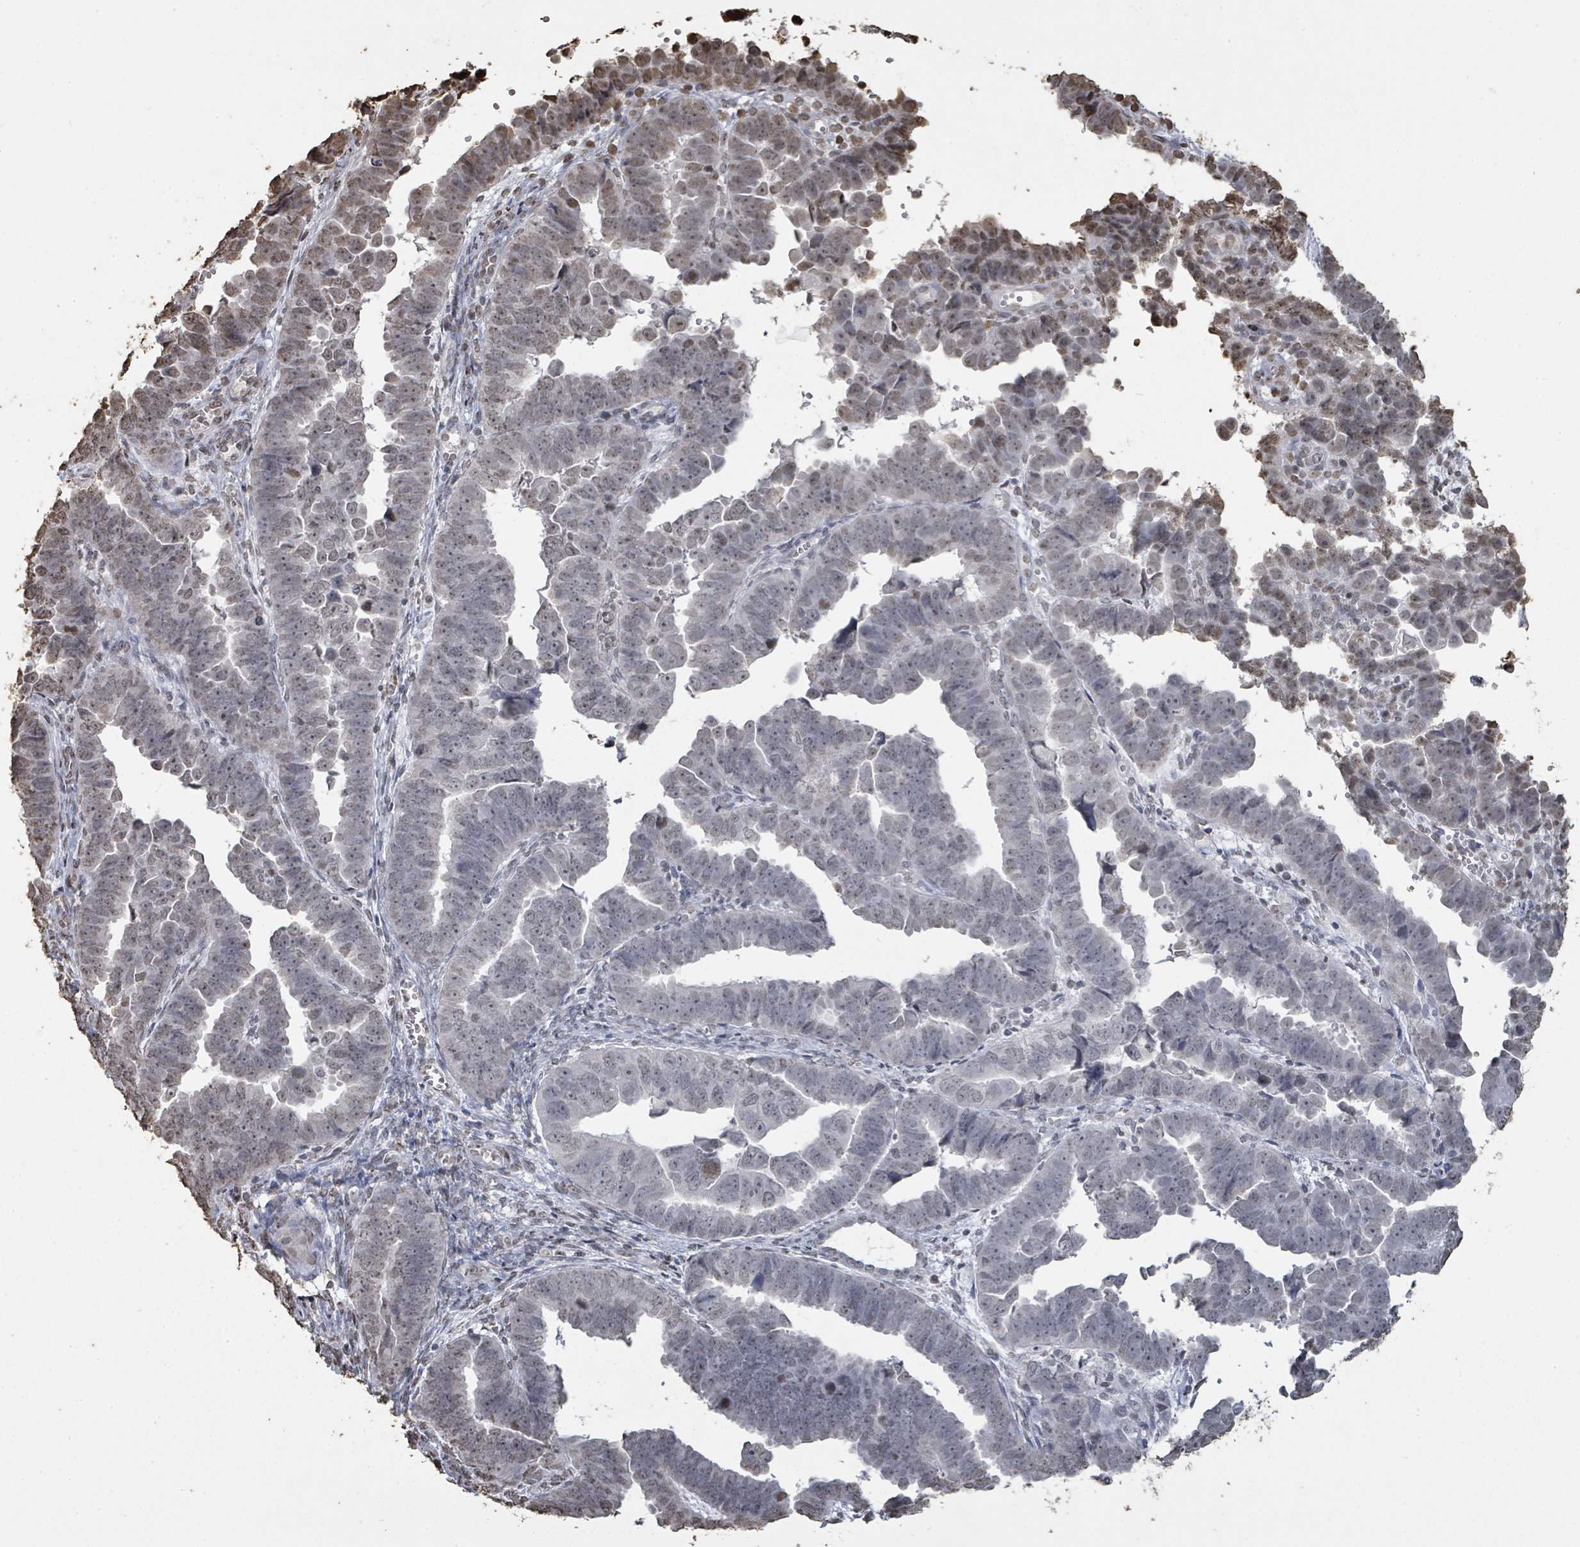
{"staining": {"intensity": "moderate", "quantity": "25%-75%", "location": "nuclear"}, "tissue": "endometrial cancer", "cell_type": "Tumor cells", "image_type": "cancer", "snomed": [{"axis": "morphology", "description": "Adenocarcinoma, NOS"}, {"axis": "topography", "description": "Endometrium"}], "caption": "Human adenocarcinoma (endometrial) stained with a protein marker displays moderate staining in tumor cells.", "gene": "MRPS12", "patient": {"sex": "female", "age": 75}}